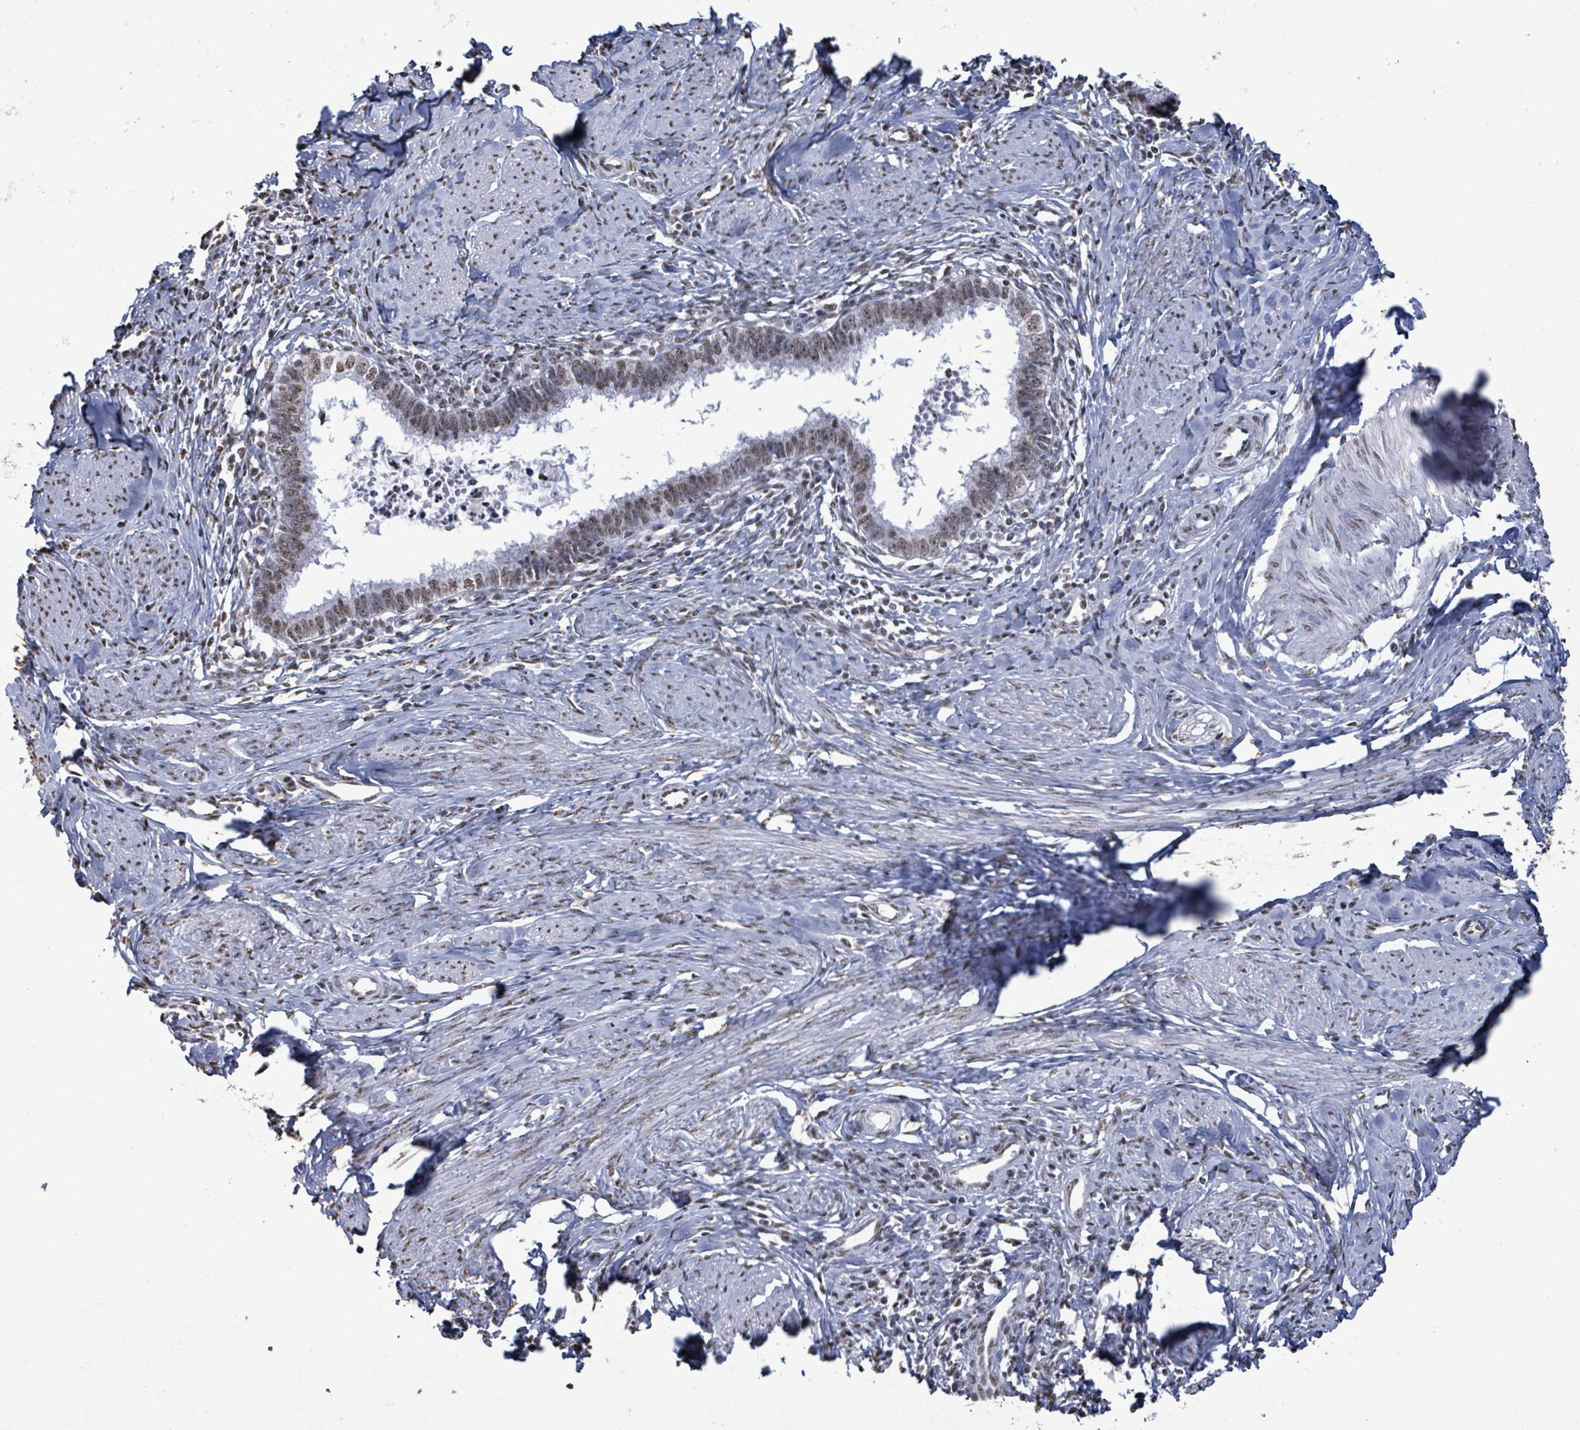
{"staining": {"intensity": "weak", "quantity": ">75%", "location": "nuclear"}, "tissue": "cervical cancer", "cell_type": "Tumor cells", "image_type": "cancer", "snomed": [{"axis": "morphology", "description": "Adenocarcinoma, NOS"}, {"axis": "topography", "description": "Cervix"}], "caption": "Adenocarcinoma (cervical) was stained to show a protein in brown. There is low levels of weak nuclear staining in approximately >75% of tumor cells.", "gene": "SAMD14", "patient": {"sex": "female", "age": 36}}